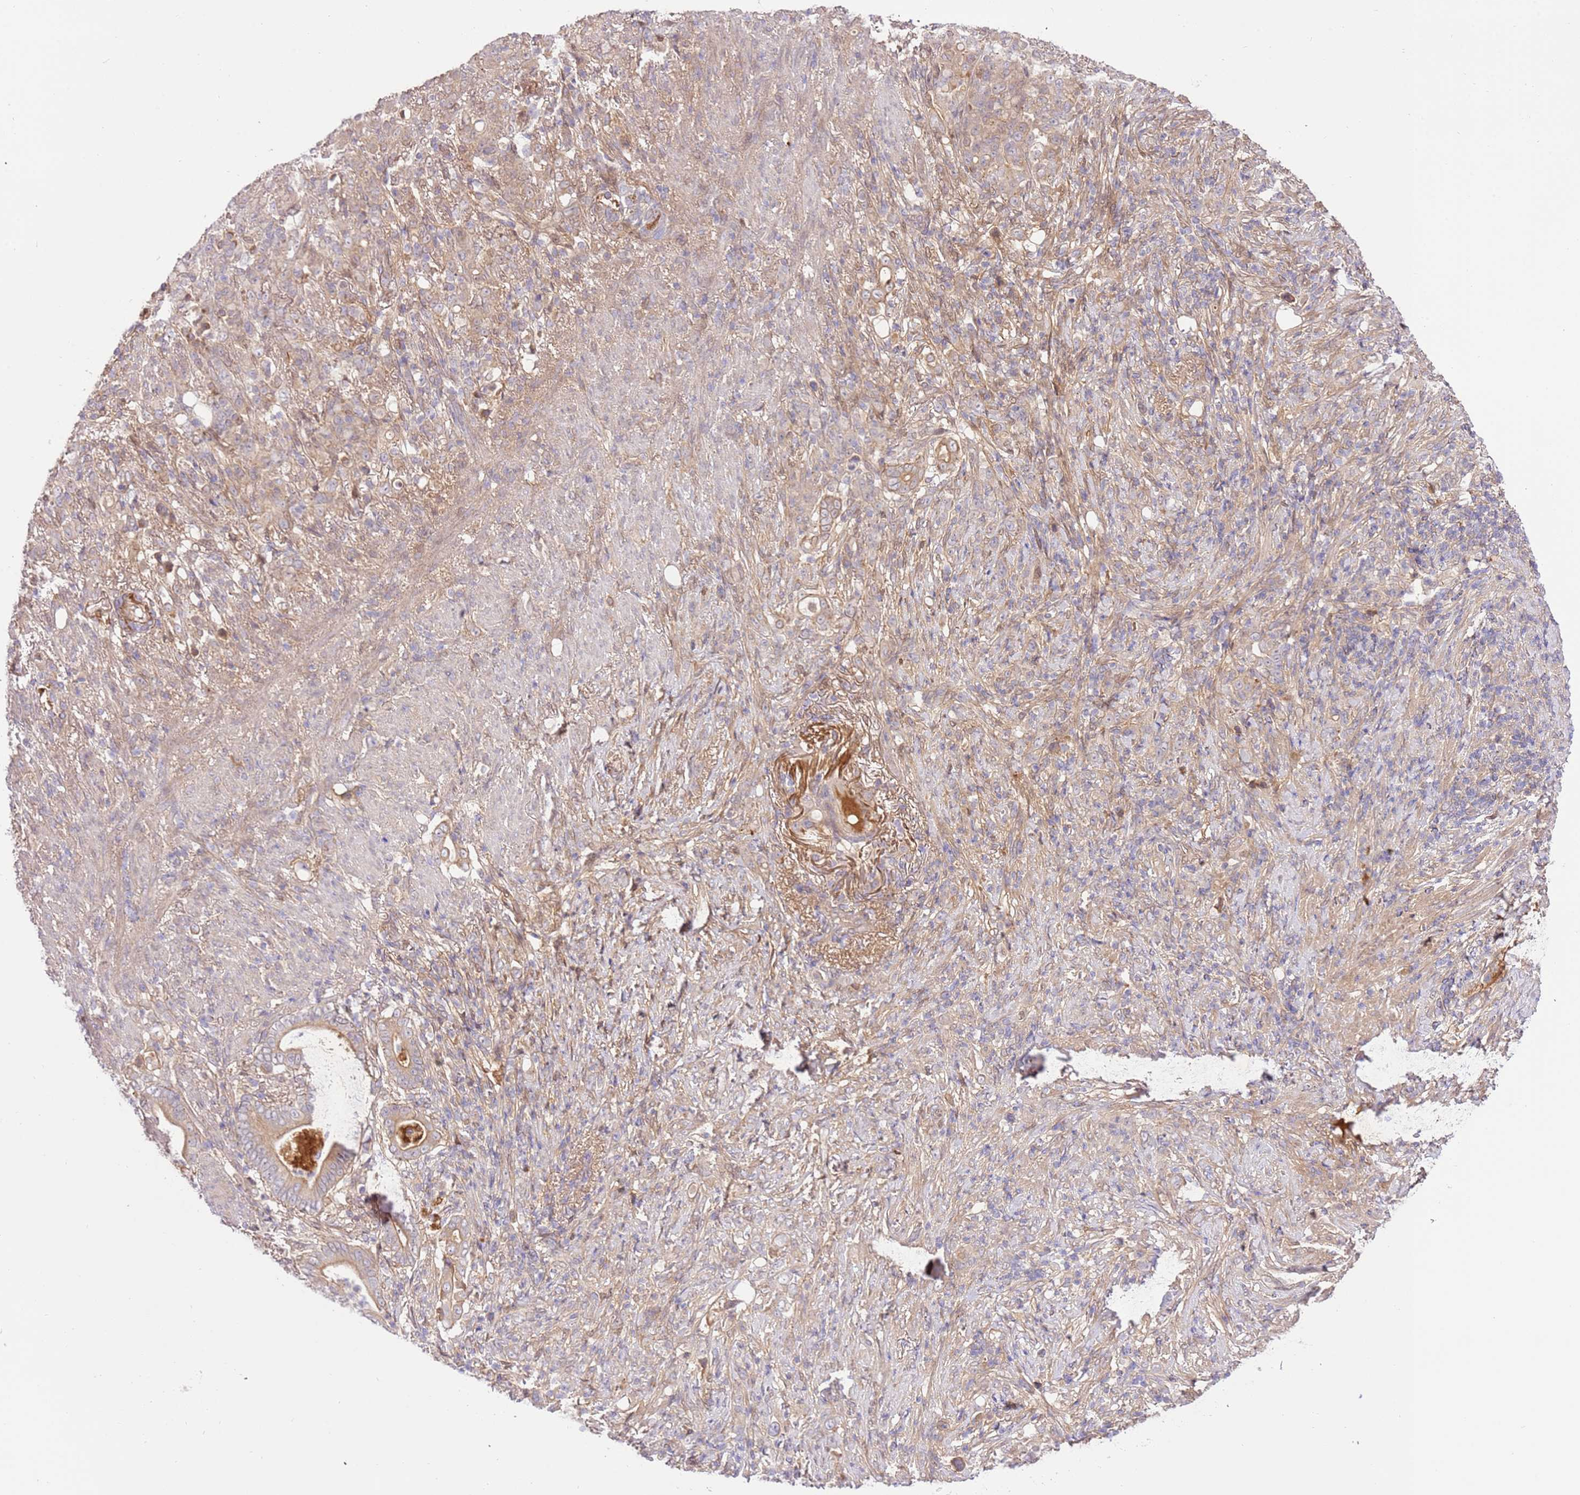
{"staining": {"intensity": "negative", "quantity": "none", "location": "none"}, "tissue": "stomach cancer", "cell_type": "Tumor cells", "image_type": "cancer", "snomed": [{"axis": "morphology", "description": "Normal tissue, NOS"}, {"axis": "morphology", "description": "Adenocarcinoma, NOS"}, {"axis": "topography", "description": "Stomach"}], "caption": "Immunohistochemistry (IHC) photomicrograph of stomach cancer (adenocarcinoma) stained for a protein (brown), which displays no expression in tumor cells. (Stains: DAB (3,3'-diaminobenzidine) immunohistochemistry (IHC) with hematoxylin counter stain, Microscopy: brightfield microscopy at high magnification).", "gene": "C8G", "patient": {"sex": "female", "age": 79}}